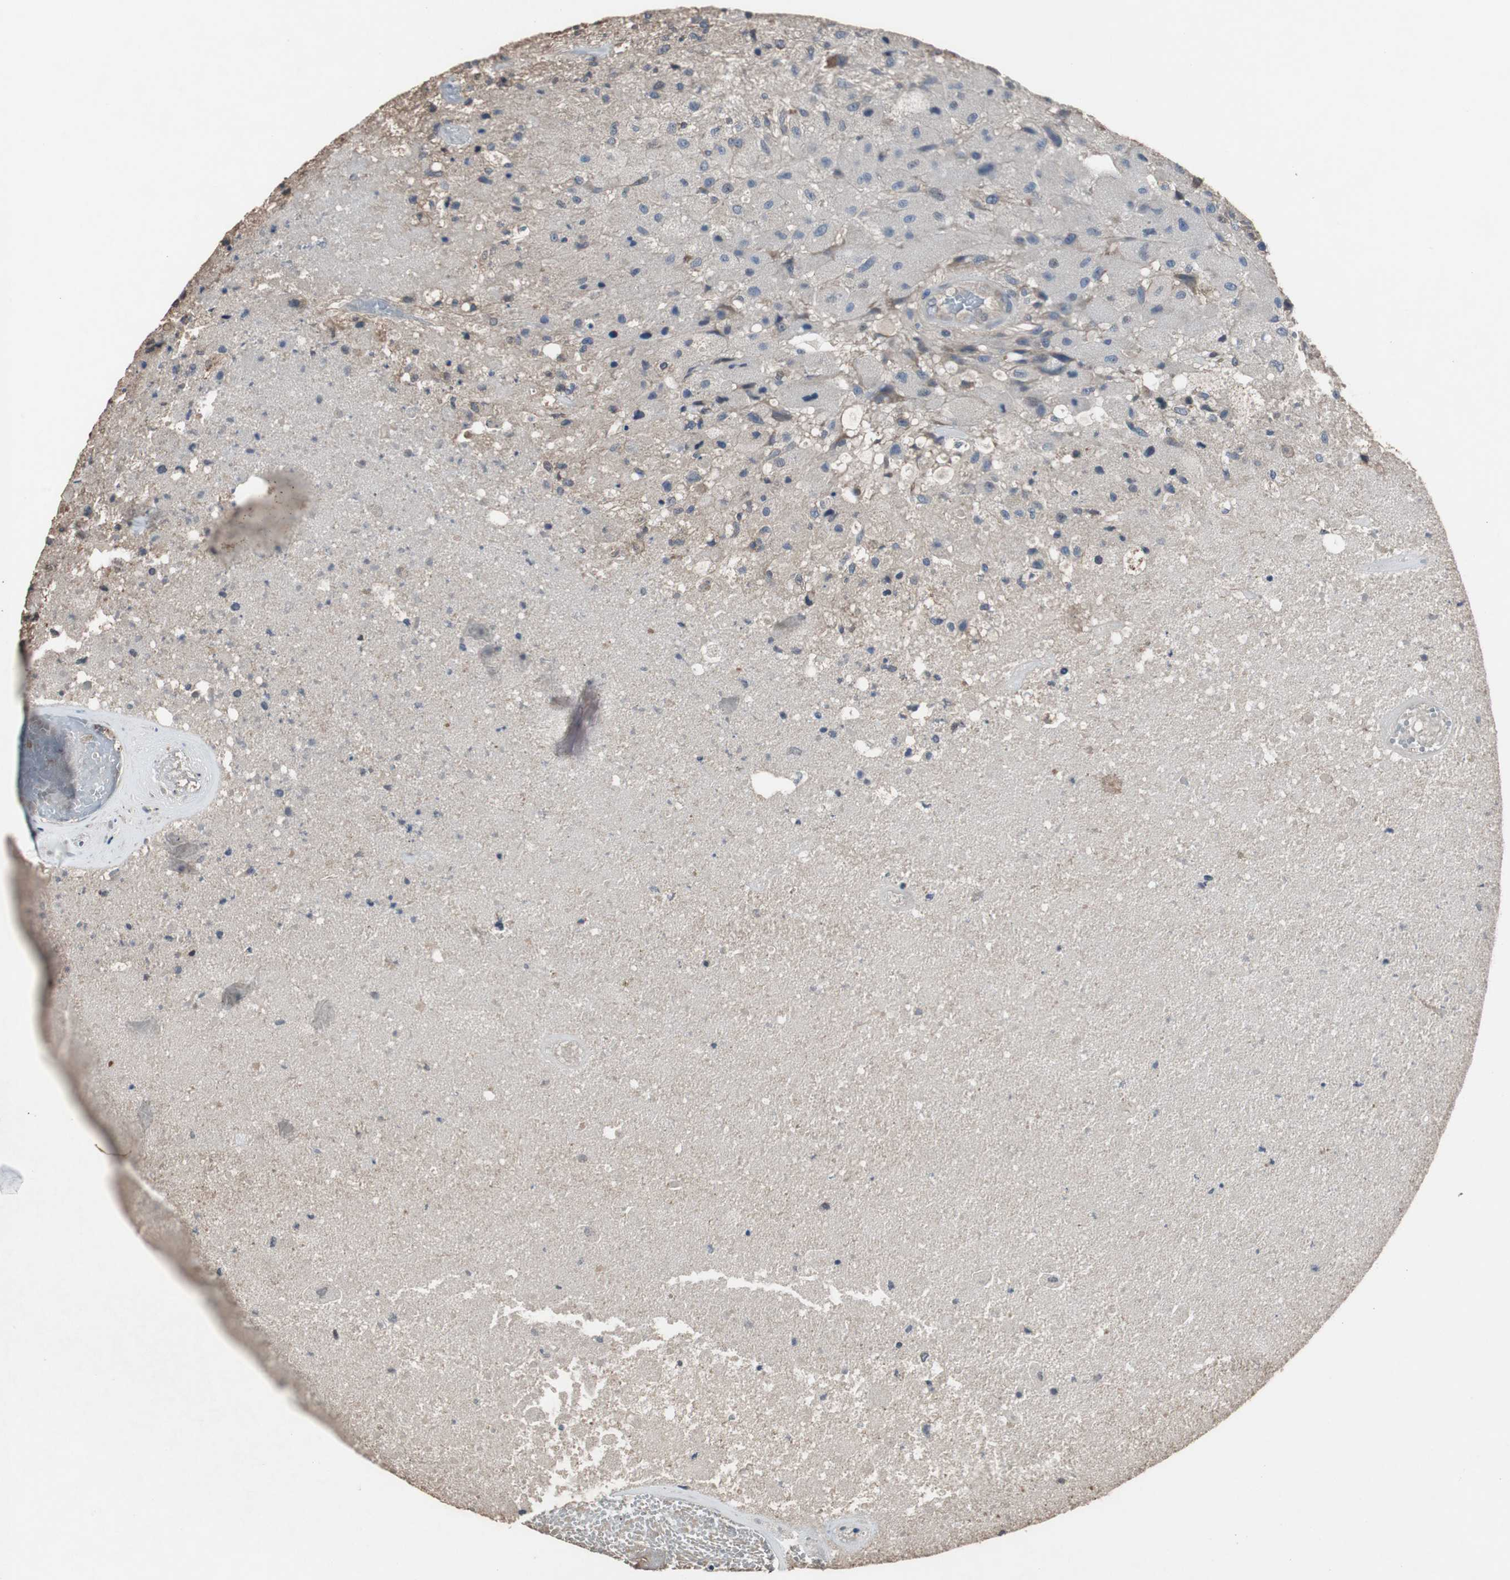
{"staining": {"intensity": "weak", "quantity": "<25%", "location": "cytoplasmic/membranous"}, "tissue": "glioma", "cell_type": "Tumor cells", "image_type": "cancer", "snomed": [{"axis": "morphology", "description": "Normal tissue, NOS"}, {"axis": "morphology", "description": "Glioma, malignant, High grade"}, {"axis": "topography", "description": "Cerebral cortex"}], "caption": "Immunohistochemistry photomicrograph of human glioma stained for a protein (brown), which demonstrates no expression in tumor cells.", "gene": "SCIMP", "patient": {"sex": "male", "age": 77}}